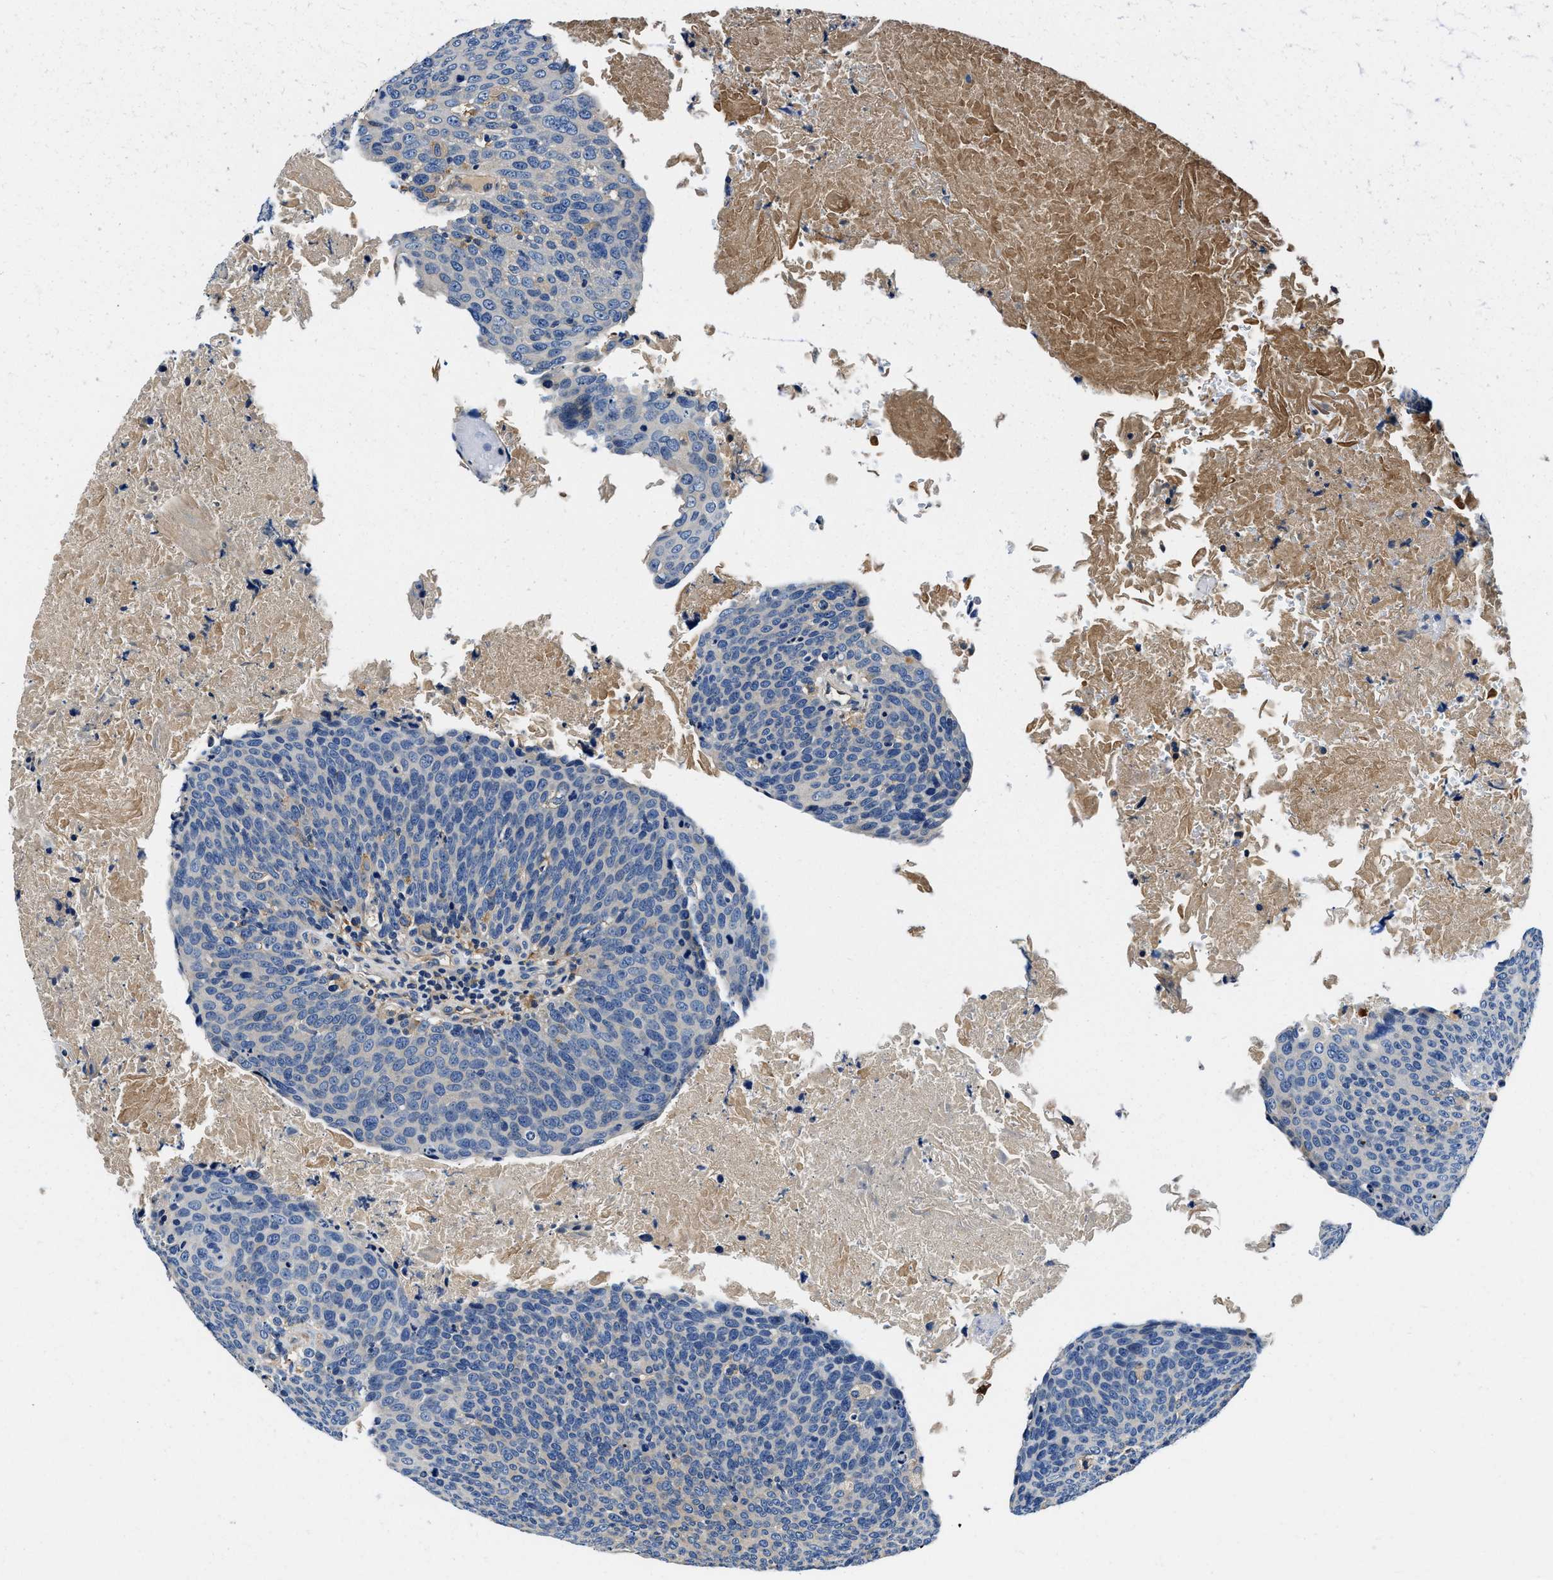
{"staining": {"intensity": "negative", "quantity": "none", "location": "none"}, "tissue": "head and neck cancer", "cell_type": "Tumor cells", "image_type": "cancer", "snomed": [{"axis": "morphology", "description": "Squamous cell carcinoma, NOS"}, {"axis": "morphology", "description": "Squamous cell carcinoma, metastatic, NOS"}, {"axis": "topography", "description": "Lymph node"}, {"axis": "topography", "description": "Head-Neck"}], "caption": "A photomicrograph of human head and neck squamous cell carcinoma is negative for staining in tumor cells. The staining is performed using DAB (3,3'-diaminobenzidine) brown chromogen with nuclei counter-stained in using hematoxylin.", "gene": "ZFAND3", "patient": {"sex": "male", "age": 62}}